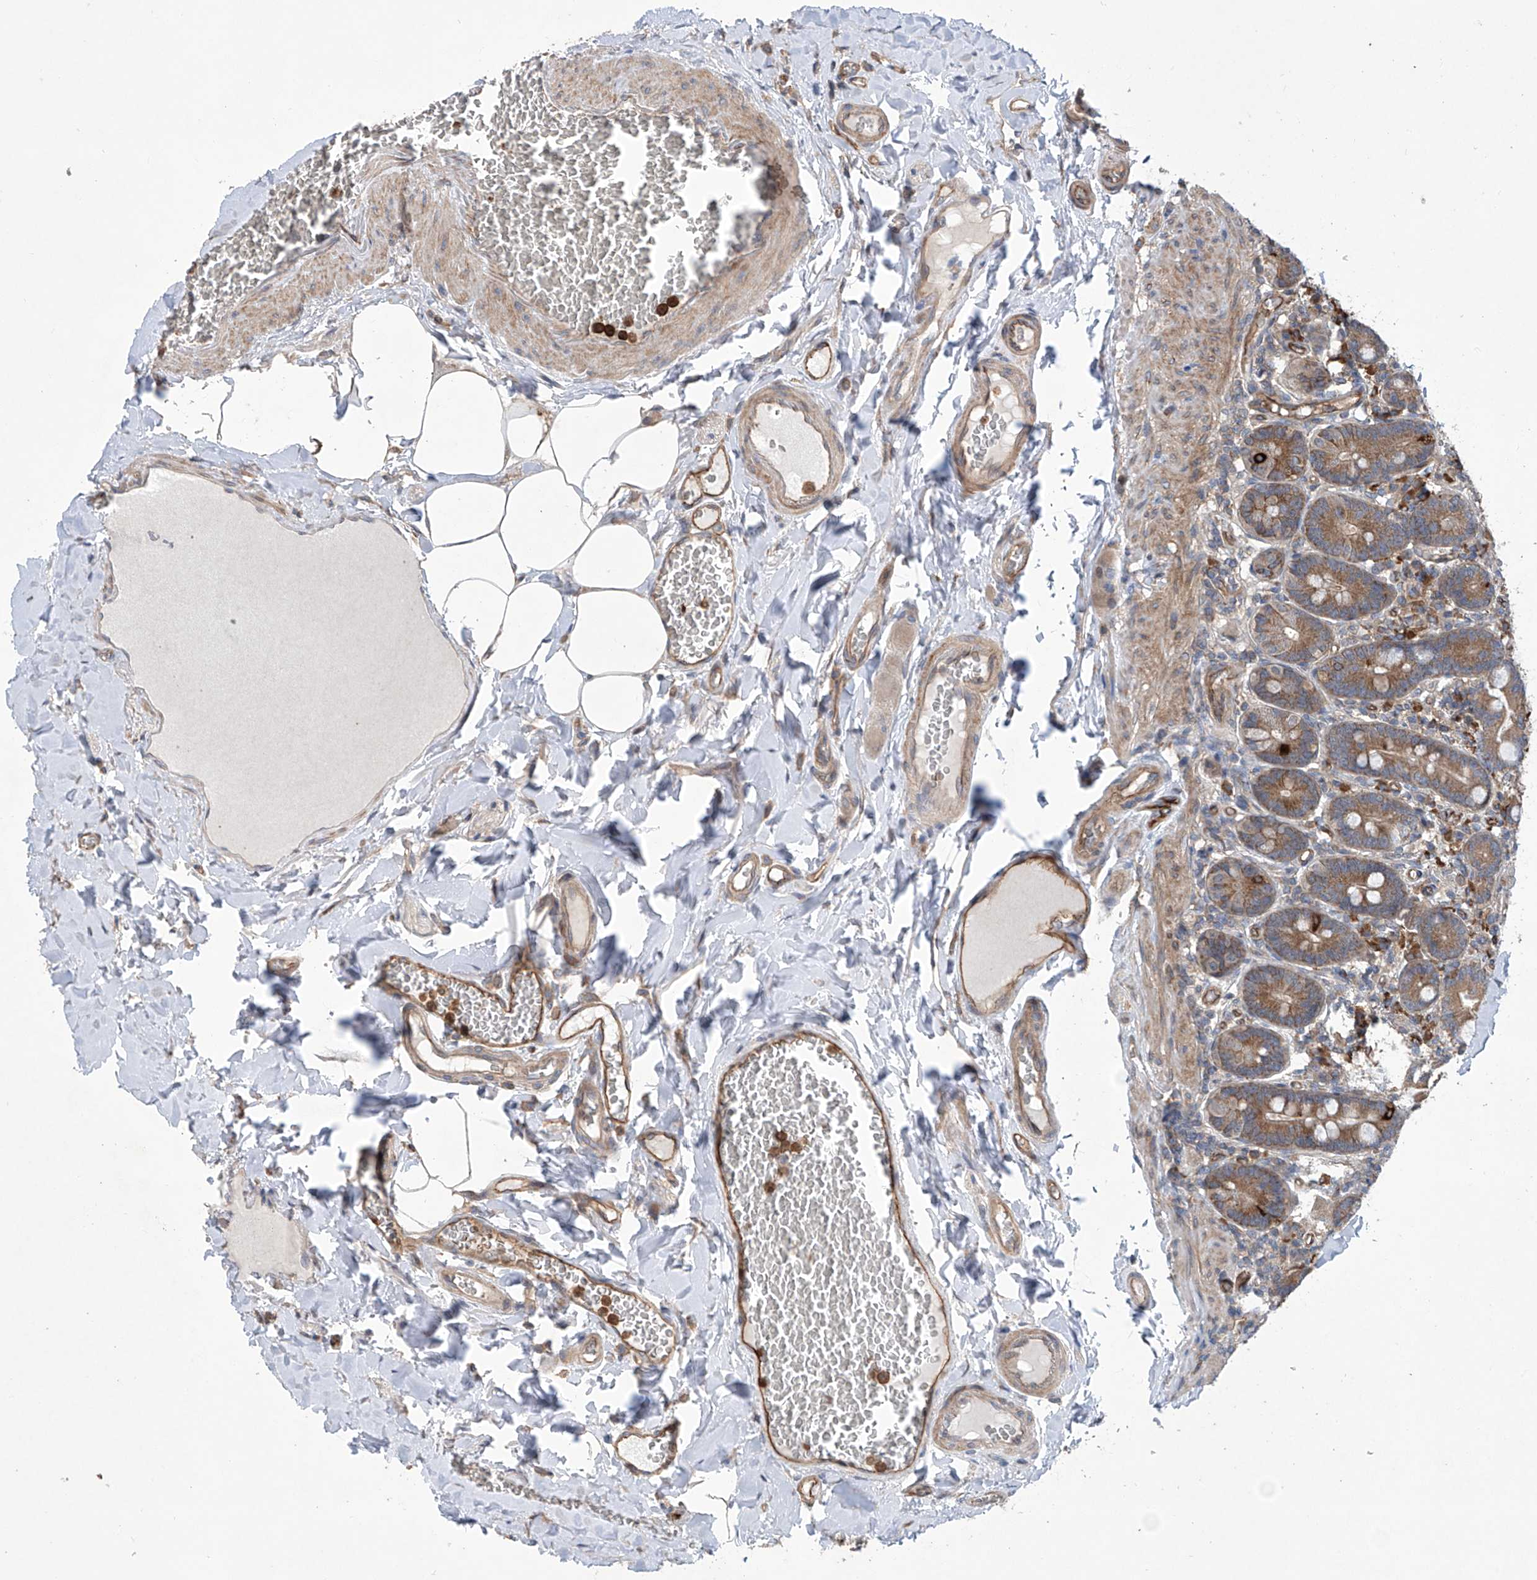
{"staining": {"intensity": "strong", "quantity": ">75%", "location": "cytoplasmic/membranous"}, "tissue": "duodenum", "cell_type": "Glandular cells", "image_type": "normal", "snomed": [{"axis": "morphology", "description": "Normal tissue, NOS"}, {"axis": "topography", "description": "Duodenum"}], "caption": "DAB immunohistochemical staining of benign human duodenum displays strong cytoplasmic/membranous protein positivity in about >75% of glandular cells. The protein of interest is shown in brown color, while the nuclei are stained blue.", "gene": "EIF2D", "patient": {"sex": "female", "age": 62}}